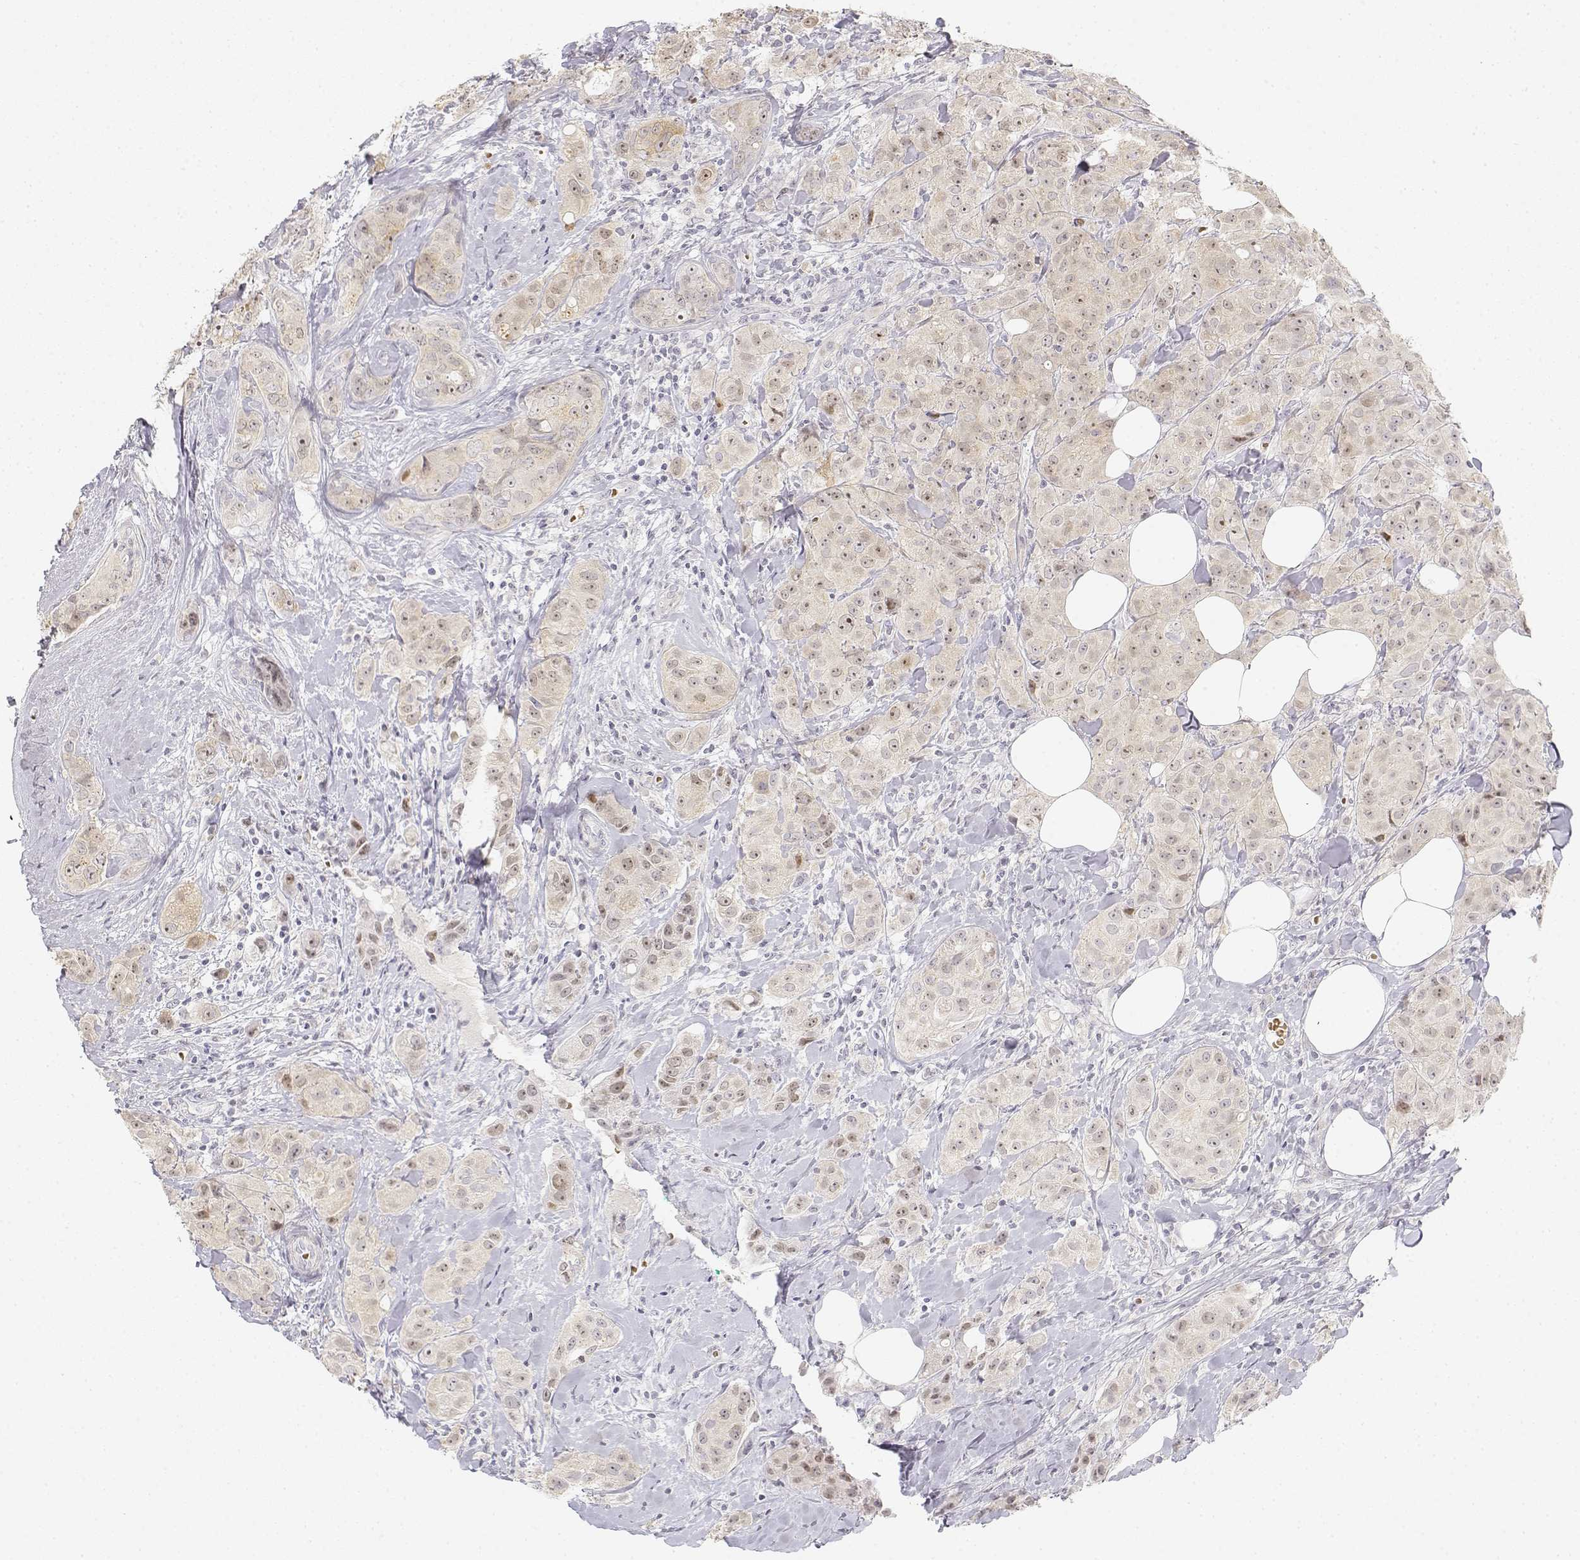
{"staining": {"intensity": "negative", "quantity": "none", "location": "none"}, "tissue": "breast cancer", "cell_type": "Tumor cells", "image_type": "cancer", "snomed": [{"axis": "morphology", "description": "Duct carcinoma"}, {"axis": "topography", "description": "Breast"}], "caption": "A photomicrograph of human breast cancer is negative for staining in tumor cells.", "gene": "GLIPR1L2", "patient": {"sex": "female", "age": 43}}